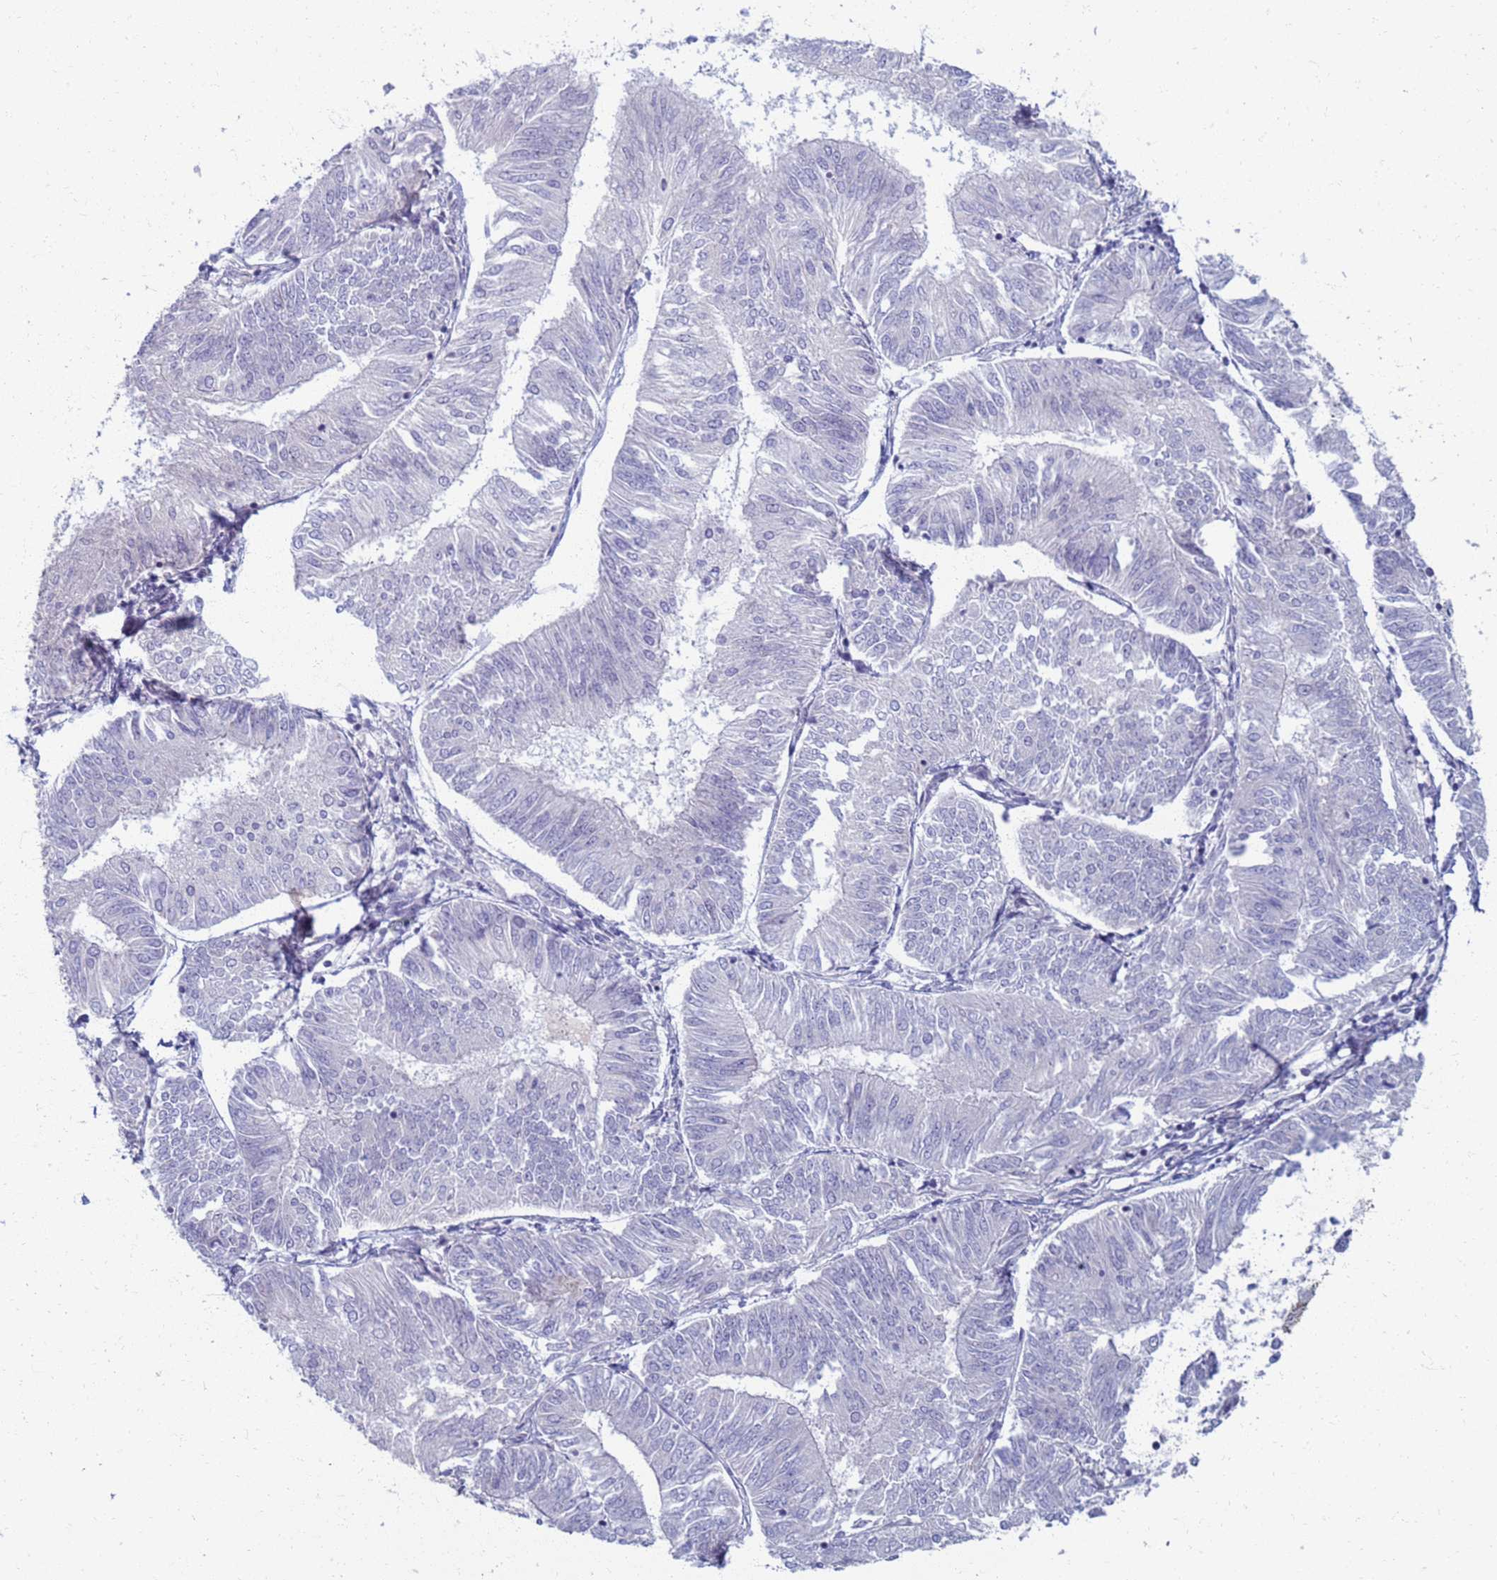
{"staining": {"intensity": "negative", "quantity": "none", "location": "none"}, "tissue": "endometrial cancer", "cell_type": "Tumor cells", "image_type": "cancer", "snomed": [{"axis": "morphology", "description": "Adenocarcinoma, NOS"}, {"axis": "topography", "description": "Endometrium"}], "caption": "The immunohistochemistry histopathology image has no significant staining in tumor cells of endometrial cancer tissue. (DAB (3,3'-diaminobenzidine) immunohistochemistry, high magnification).", "gene": "CLCA2", "patient": {"sex": "female", "age": 58}}